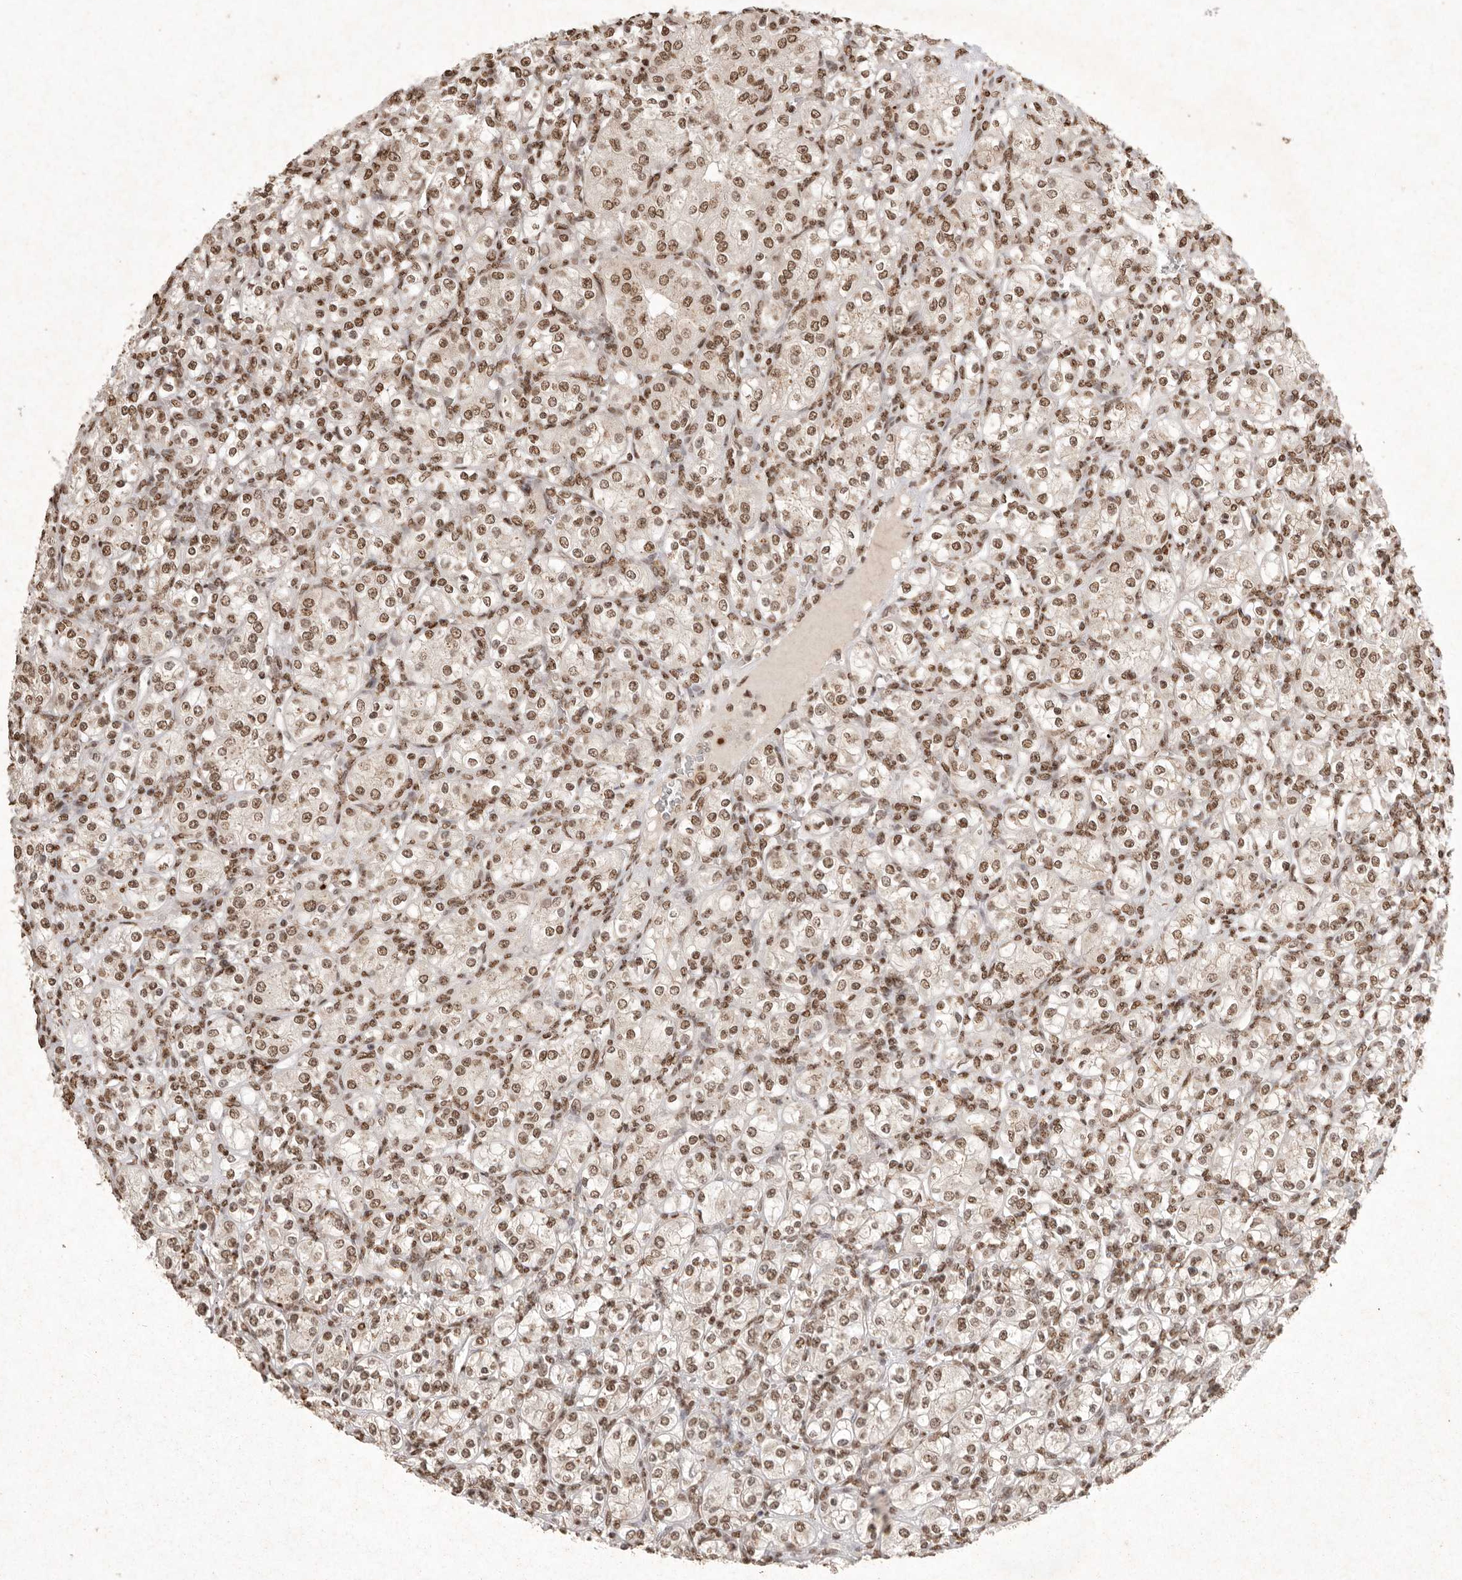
{"staining": {"intensity": "moderate", "quantity": ">75%", "location": "nuclear"}, "tissue": "renal cancer", "cell_type": "Tumor cells", "image_type": "cancer", "snomed": [{"axis": "morphology", "description": "Adenocarcinoma, NOS"}, {"axis": "topography", "description": "Kidney"}], "caption": "Immunohistochemical staining of human renal adenocarcinoma reveals medium levels of moderate nuclear staining in approximately >75% of tumor cells.", "gene": "NKX3-2", "patient": {"sex": "male", "age": 77}}